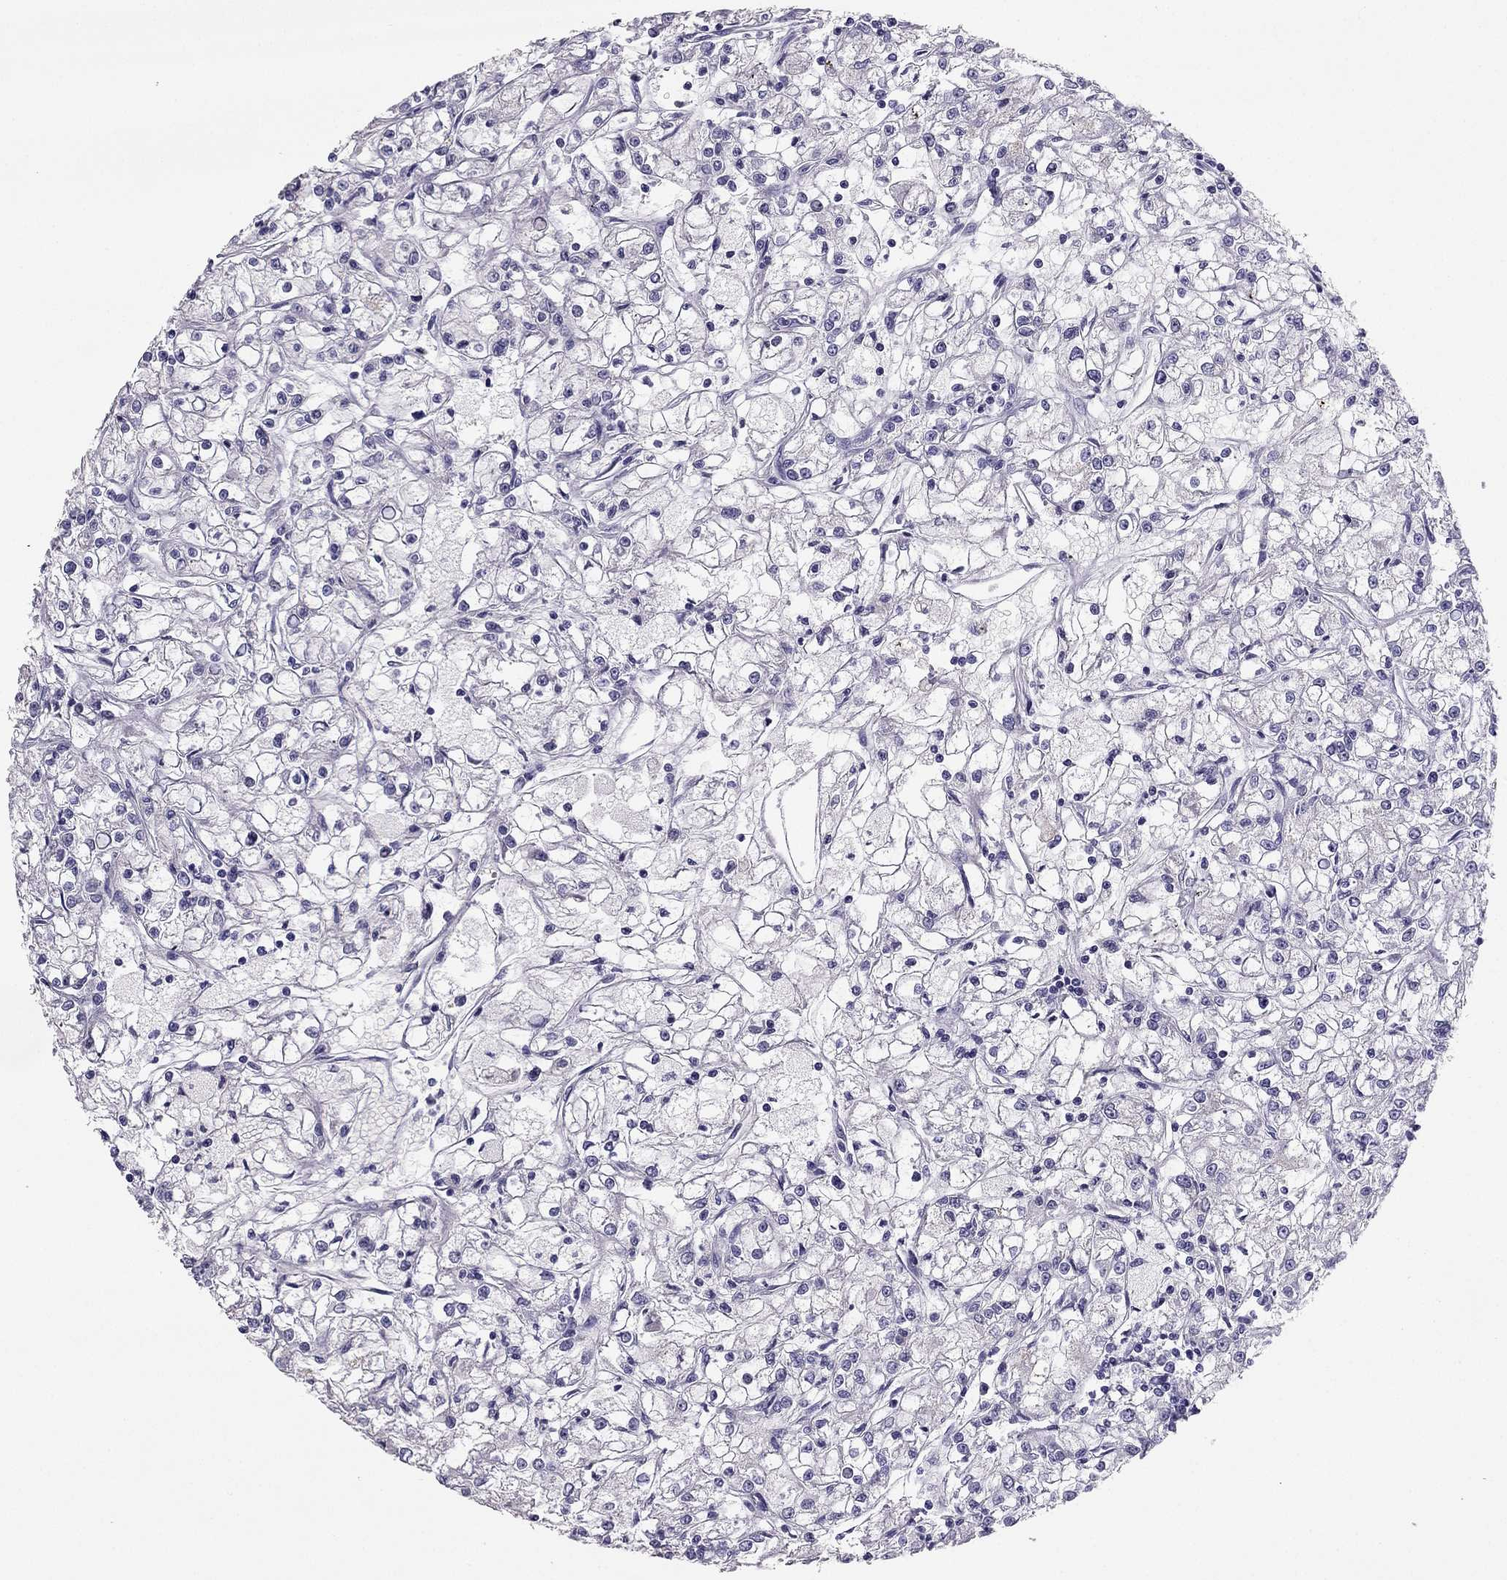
{"staining": {"intensity": "negative", "quantity": "none", "location": "none"}, "tissue": "renal cancer", "cell_type": "Tumor cells", "image_type": "cancer", "snomed": [{"axis": "morphology", "description": "Adenocarcinoma, NOS"}, {"axis": "topography", "description": "Kidney"}], "caption": "This is a image of IHC staining of adenocarcinoma (renal), which shows no staining in tumor cells.", "gene": "RHO", "patient": {"sex": "female", "age": 59}}